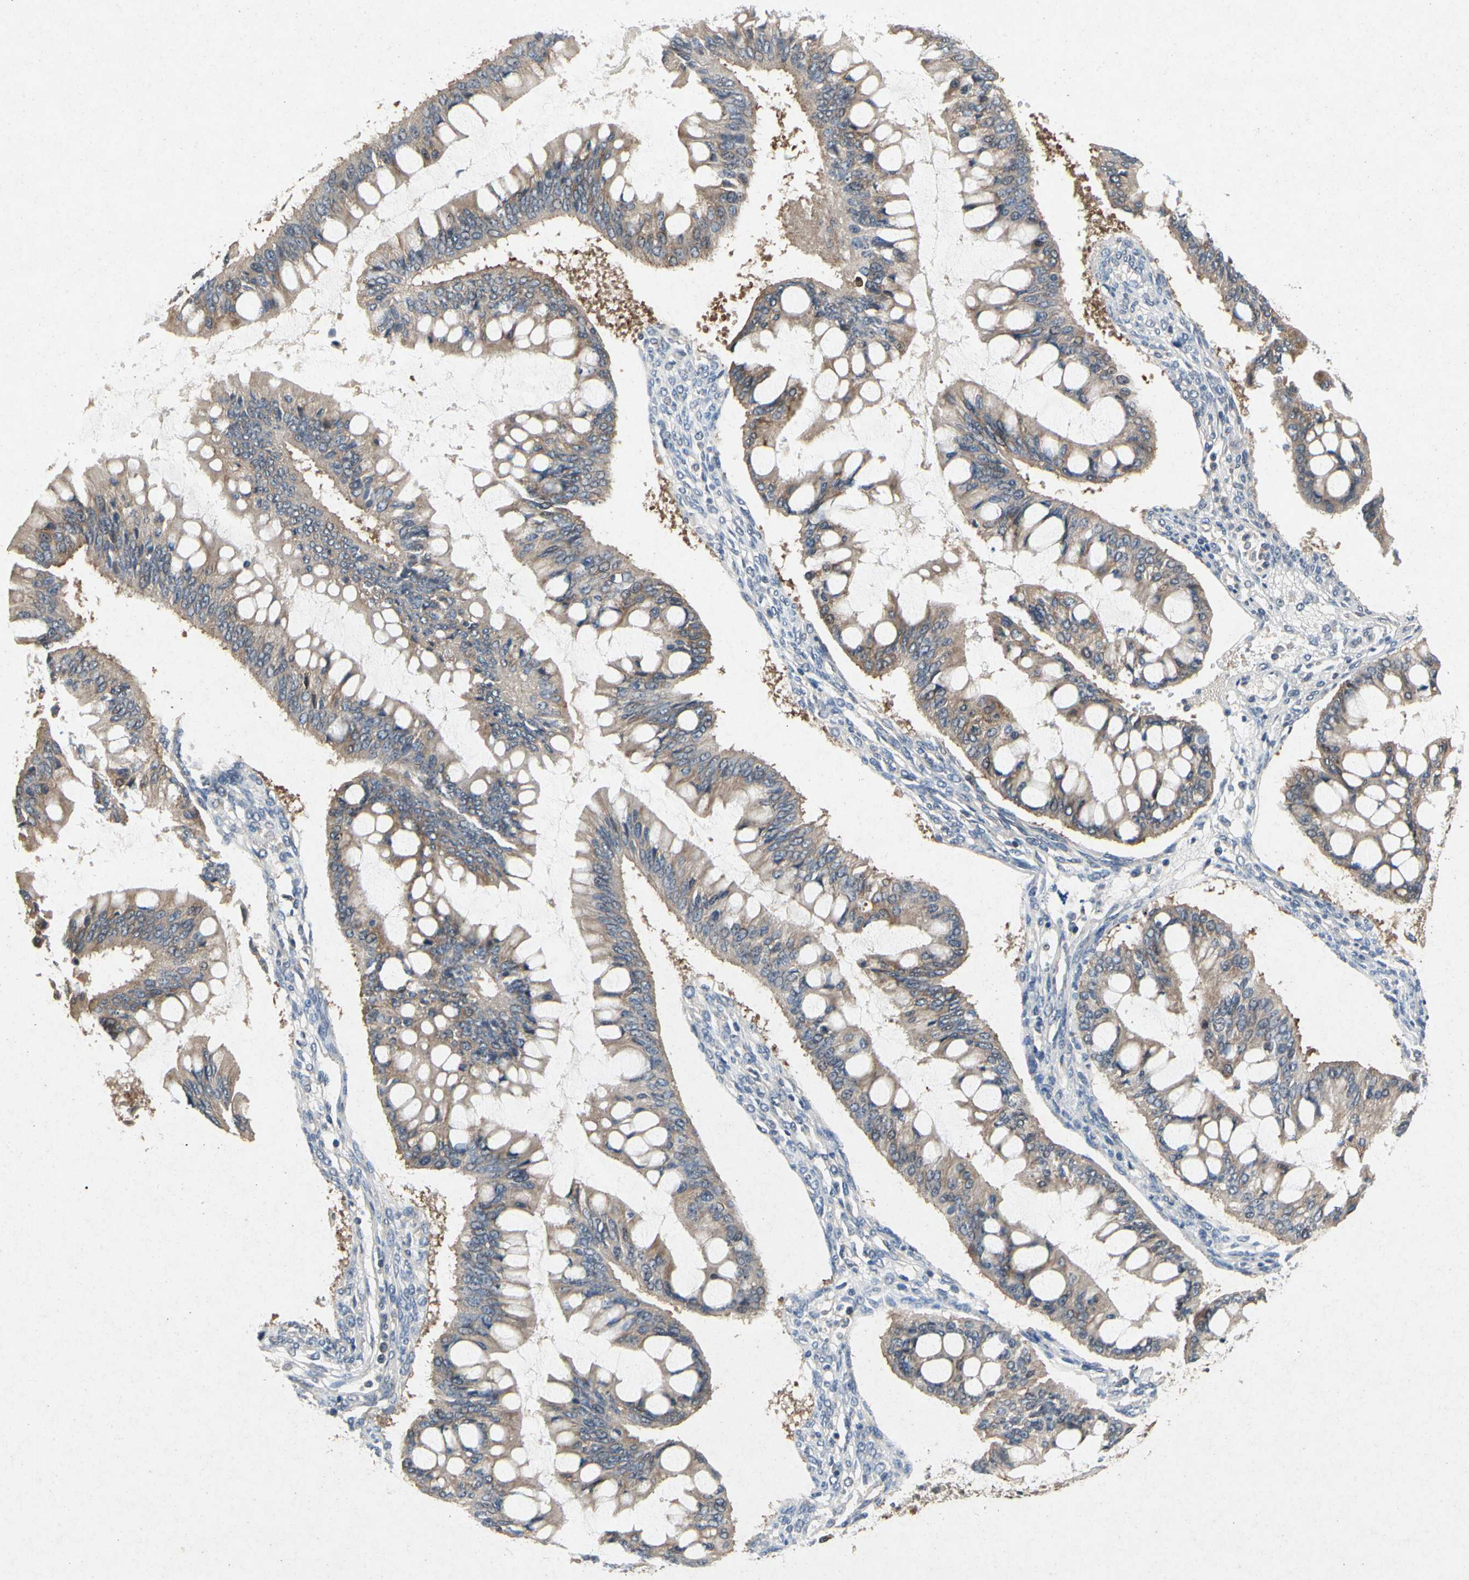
{"staining": {"intensity": "moderate", "quantity": ">75%", "location": "cytoplasmic/membranous"}, "tissue": "ovarian cancer", "cell_type": "Tumor cells", "image_type": "cancer", "snomed": [{"axis": "morphology", "description": "Cystadenocarcinoma, mucinous, NOS"}, {"axis": "topography", "description": "Ovary"}], "caption": "This histopathology image shows immunohistochemistry (IHC) staining of human mucinous cystadenocarcinoma (ovarian), with medium moderate cytoplasmic/membranous positivity in approximately >75% of tumor cells.", "gene": "RPS6KA1", "patient": {"sex": "female", "age": 73}}